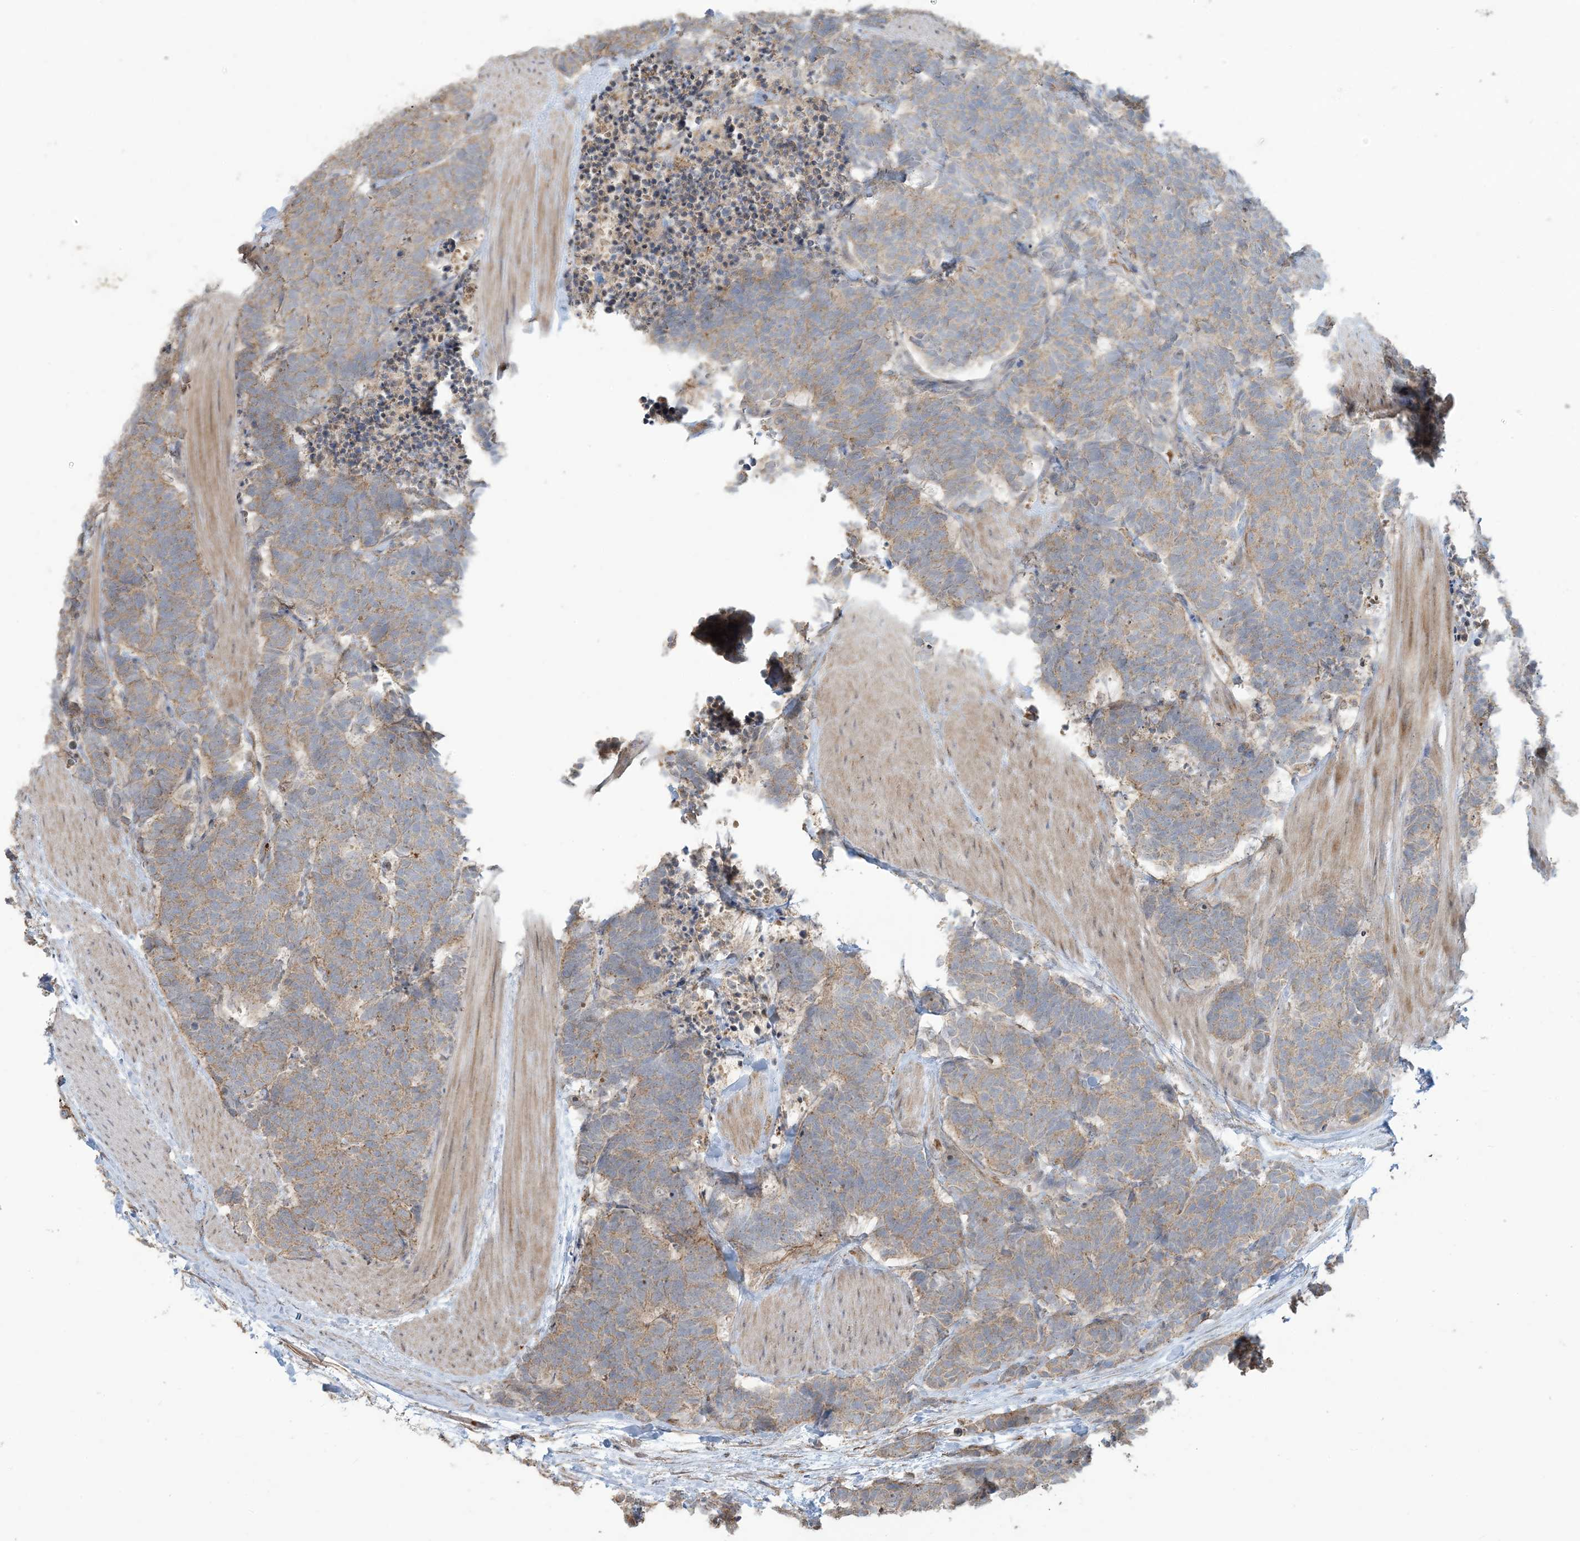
{"staining": {"intensity": "weak", "quantity": ">75%", "location": "cytoplasmic/membranous"}, "tissue": "carcinoid", "cell_type": "Tumor cells", "image_type": "cancer", "snomed": [{"axis": "morphology", "description": "Carcinoma, NOS"}, {"axis": "morphology", "description": "Carcinoid, malignant, NOS"}, {"axis": "topography", "description": "Urinary bladder"}], "caption": "A brown stain labels weak cytoplasmic/membranous positivity of a protein in carcinoid tumor cells.", "gene": "KLHL18", "patient": {"sex": "male", "age": 57}}